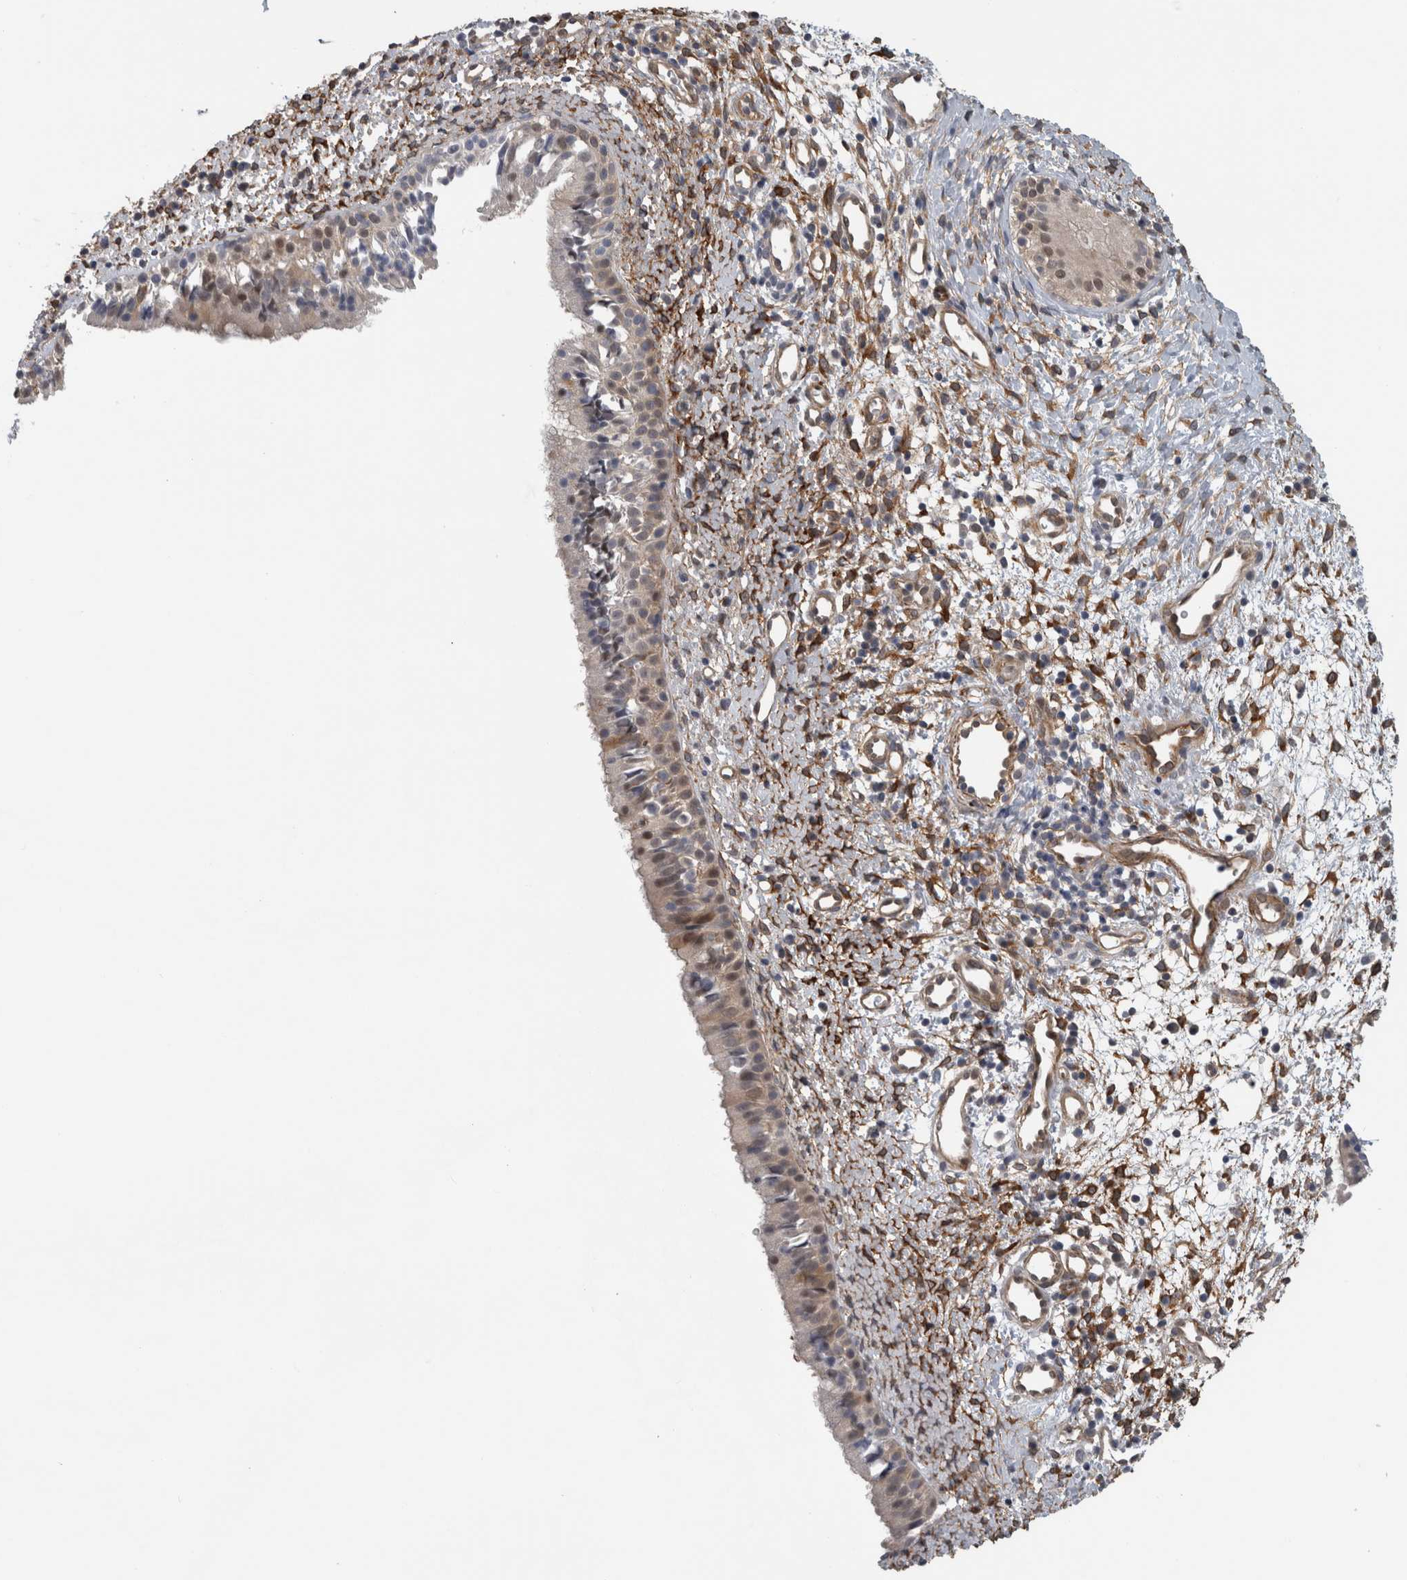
{"staining": {"intensity": "weak", "quantity": "<25%", "location": "cytoplasmic/membranous,nuclear"}, "tissue": "nasopharynx", "cell_type": "Respiratory epithelial cells", "image_type": "normal", "snomed": [{"axis": "morphology", "description": "Normal tissue, NOS"}, {"axis": "topography", "description": "Nasopharynx"}], "caption": "Respiratory epithelial cells show no significant protein positivity in normal nasopharynx. (Stains: DAB IHC with hematoxylin counter stain, Microscopy: brightfield microscopy at high magnification).", "gene": "NAPRT", "patient": {"sex": "male", "age": 22}}